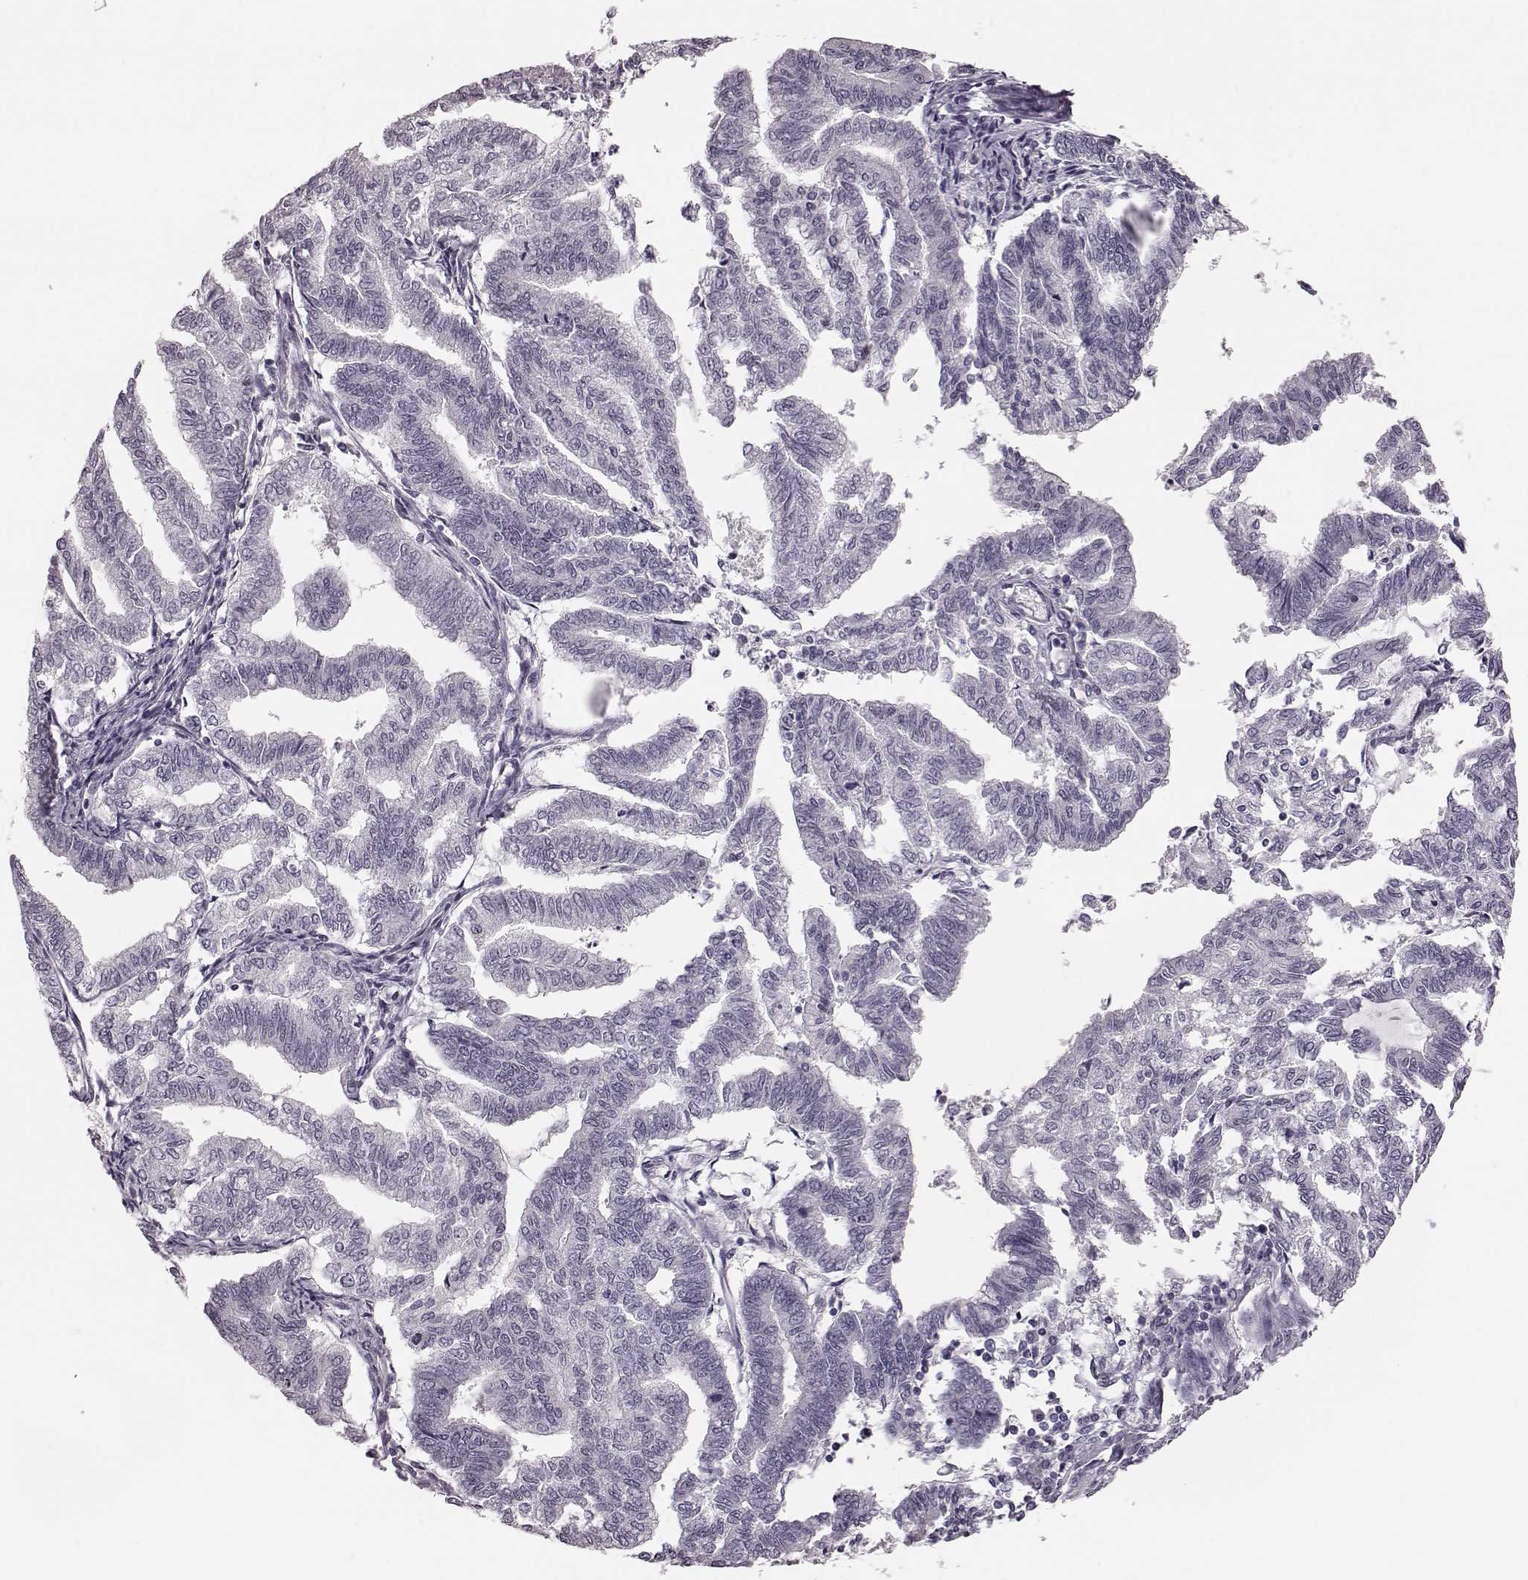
{"staining": {"intensity": "negative", "quantity": "none", "location": "none"}, "tissue": "endometrial cancer", "cell_type": "Tumor cells", "image_type": "cancer", "snomed": [{"axis": "morphology", "description": "Adenocarcinoma, NOS"}, {"axis": "topography", "description": "Endometrium"}], "caption": "Immunohistochemistry (IHC) of human endometrial cancer reveals no staining in tumor cells.", "gene": "ZNF433", "patient": {"sex": "female", "age": 79}}